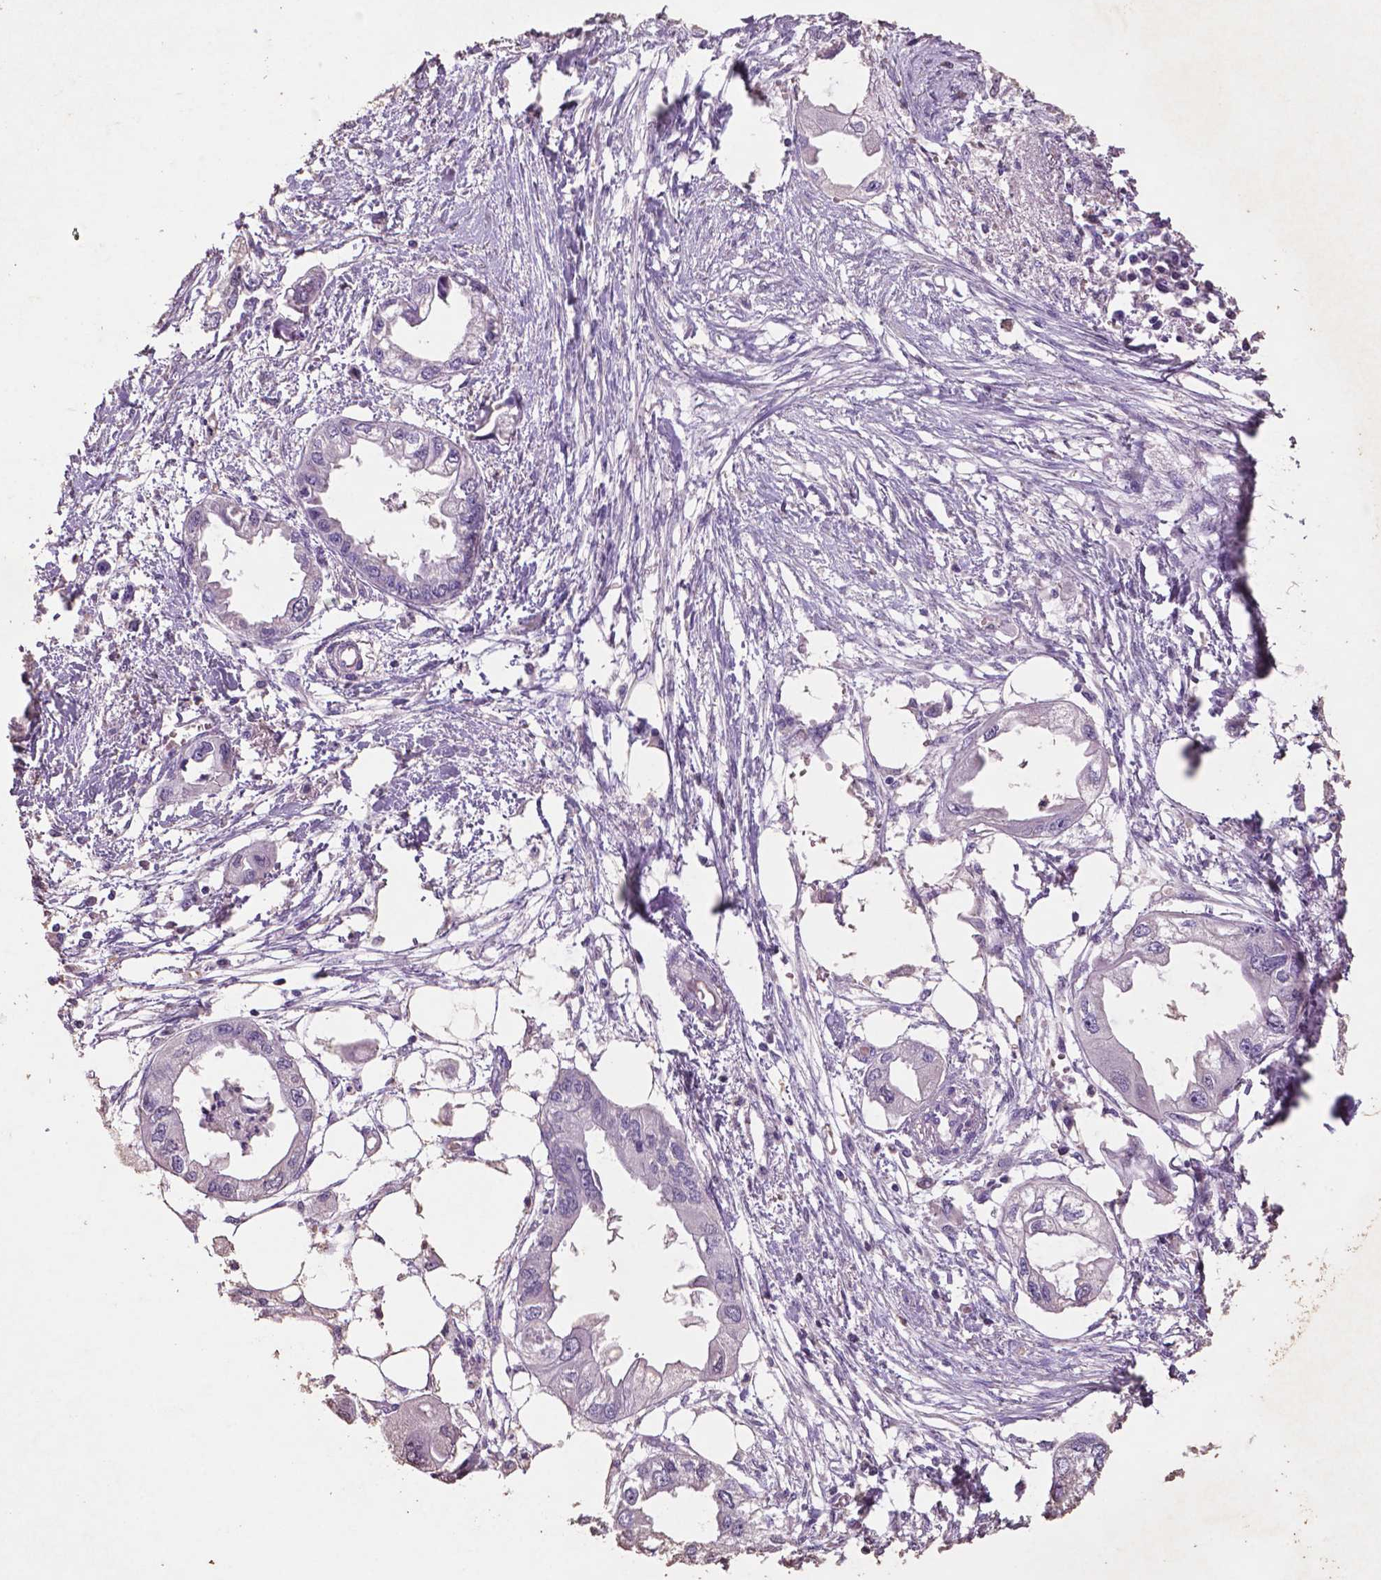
{"staining": {"intensity": "negative", "quantity": "none", "location": "none"}, "tissue": "endometrial cancer", "cell_type": "Tumor cells", "image_type": "cancer", "snomed": [{"axis": "morphology", "description": "Adenocarcinoma, NOS"}, {"axis": "morphology", "description": "Adenocarcinoma, metastatic, NOS"}, {"axis": "topography", "description": "Adipose tissue"}, {"axis": "topography", "description": "Endometrium"}], "caption": "This is an IHC micrograph of endometrial adenocarcinoma. There is no positivity in tumor cells.", "gene": "C18orf21", "patient": {"sex": "female", "age": 67}}